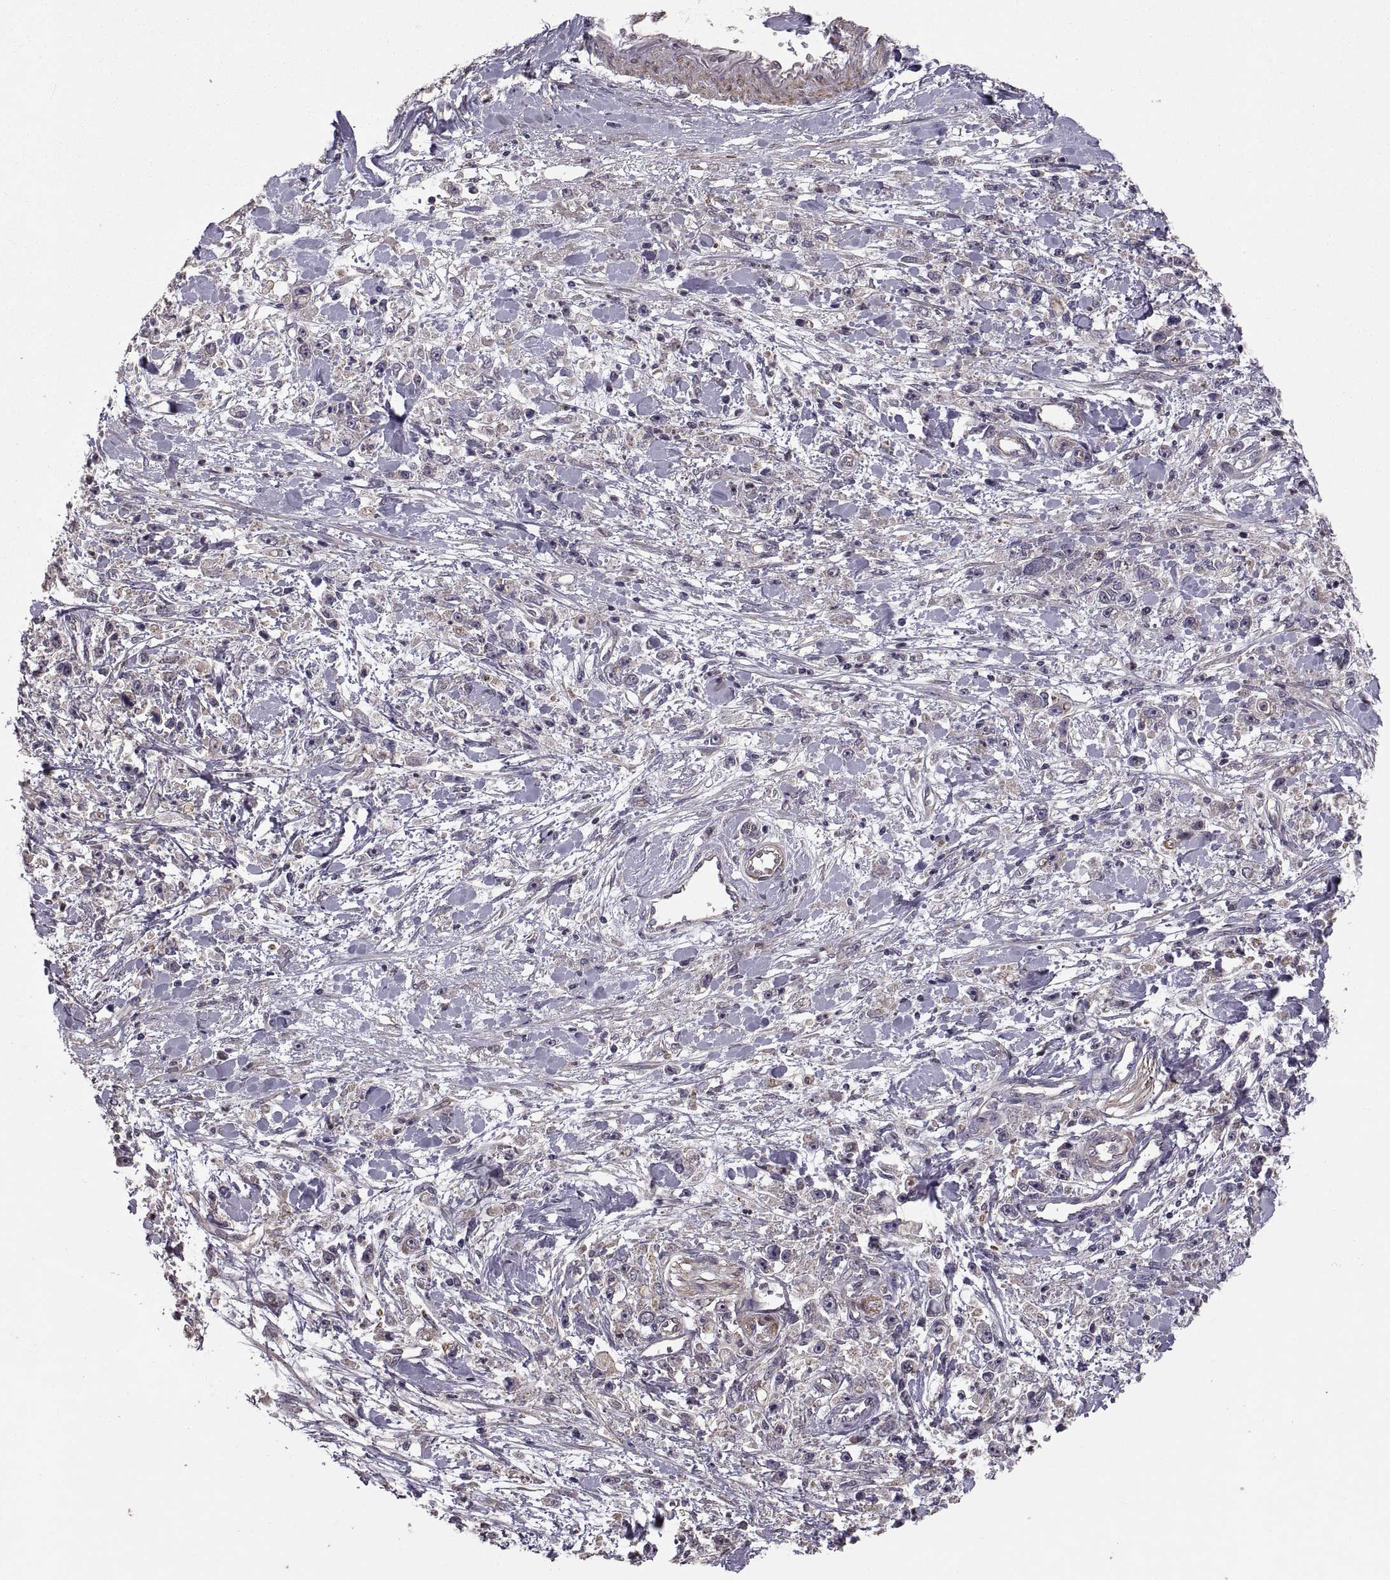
{"staining": {"intensity": "negative", "quantity": "none", "location": "none"}, "tissue": "stomach cancer", "cell_type": "Tumor cells", "image_type": "cancer", "snomed": [{"axis": "morphology", "description": "Adenocarcinoma, NOS"}, {"axis": "topography", "description": "Stomach"}], "caption": "A high-resolution photomicrograph shows IHC staining of adenocarcinoma (stomach), which shows no significant positivity in tumor cells.", "gene": "PMM2", "patient": {"sex": "female", "age": 59}}